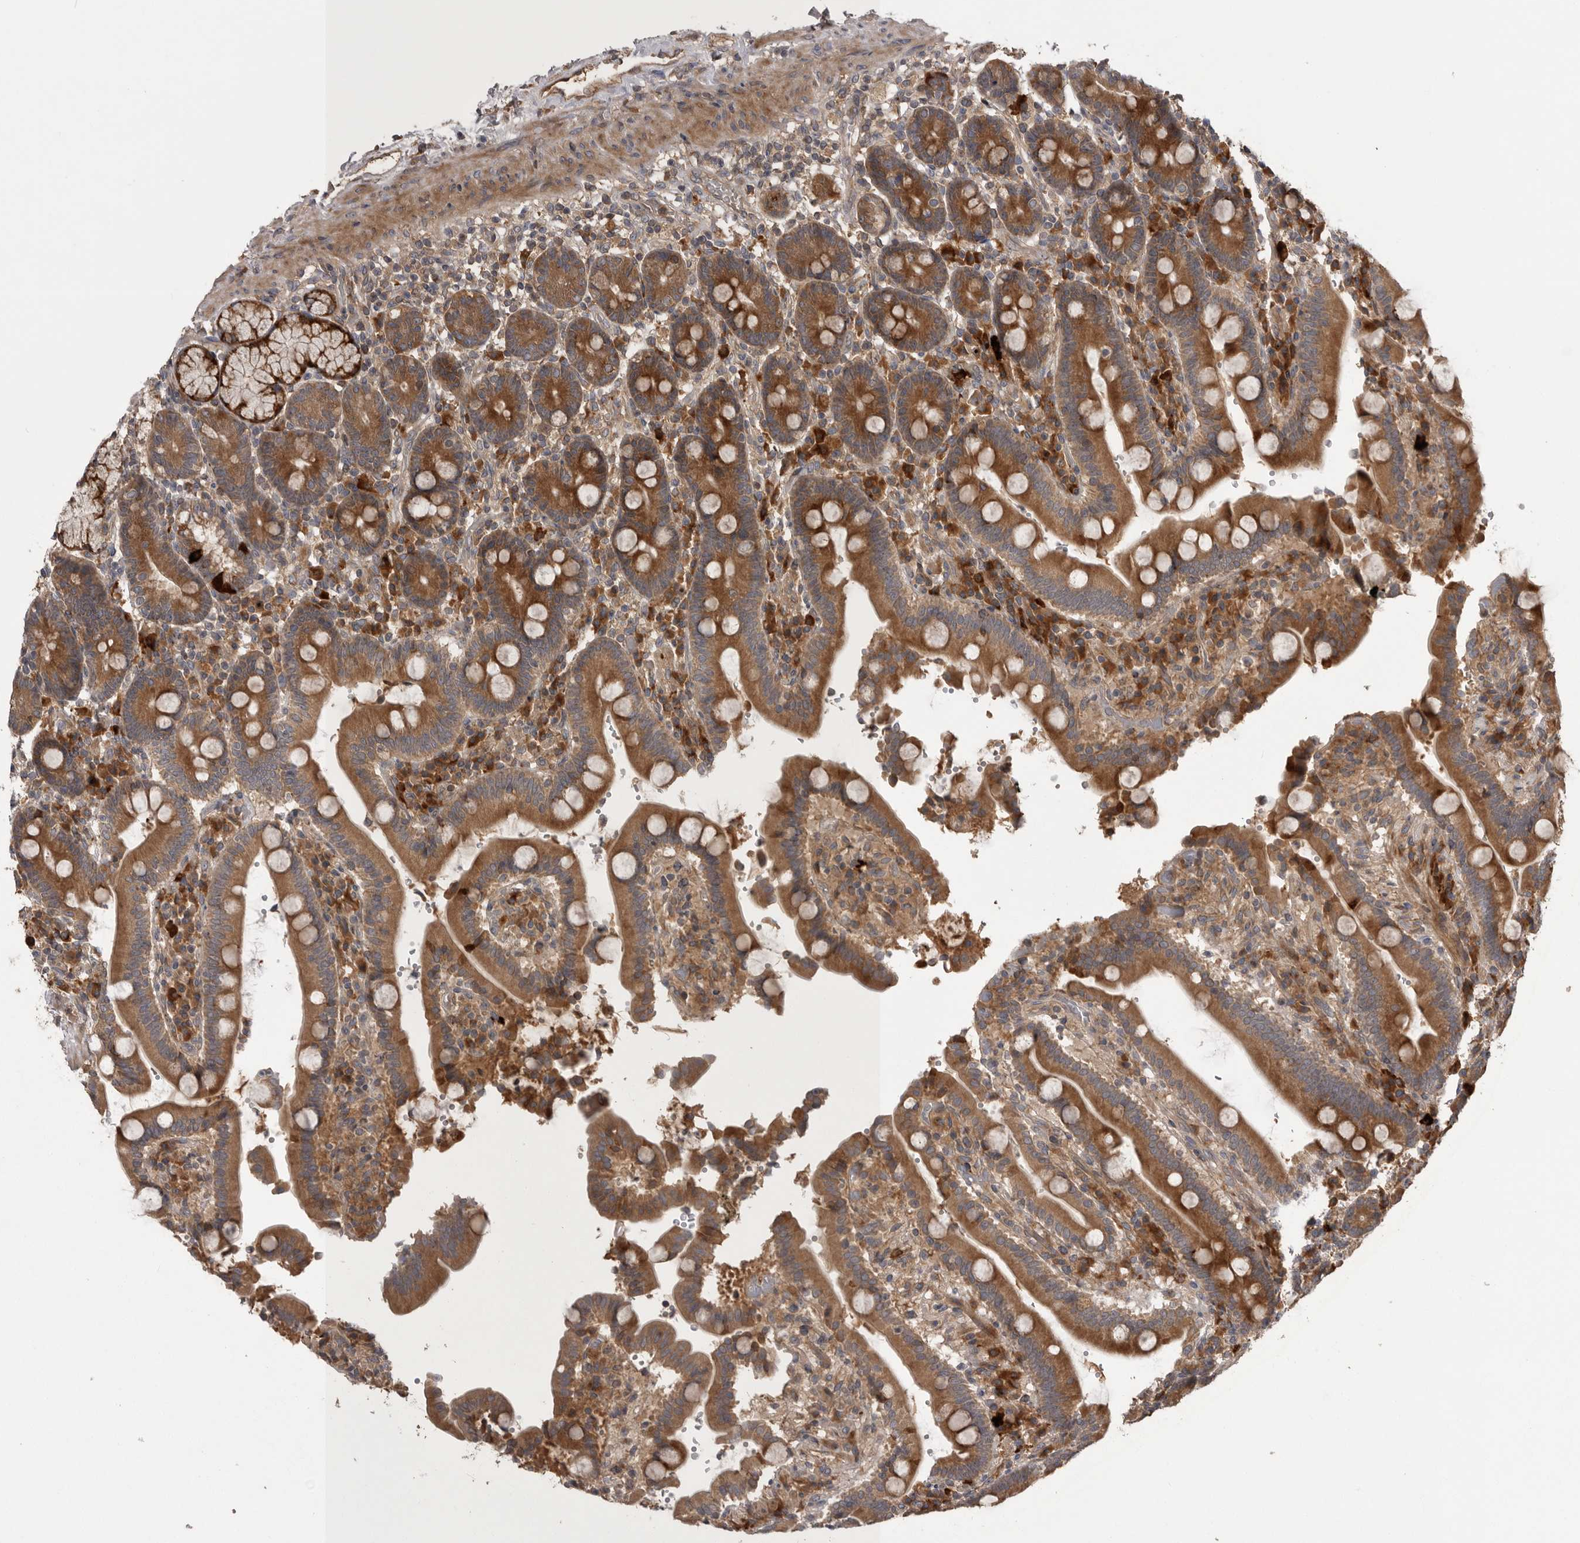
{"staining": {"intensity": "strong", "quantity": ">75%", "location": "cytoplasmic/membranous"}, "tissue": "duodenum", "cell_type": "Glandular cells", "image_type": "normal", "snomed": [{"axis": "morphology", "description": "Normal tissue, NOS"}, {"axis": "topography", "description": "Small intestine, NOS"}], "caption": "A high-resolution image shows IHC staining of unremarkable duodenum, which displays strong cytoplasmic/membranous staining in approximately >75% of glandular cells.", "gene": "RAB3GAP2", "patient": {"sex": "female", "age": 71}}